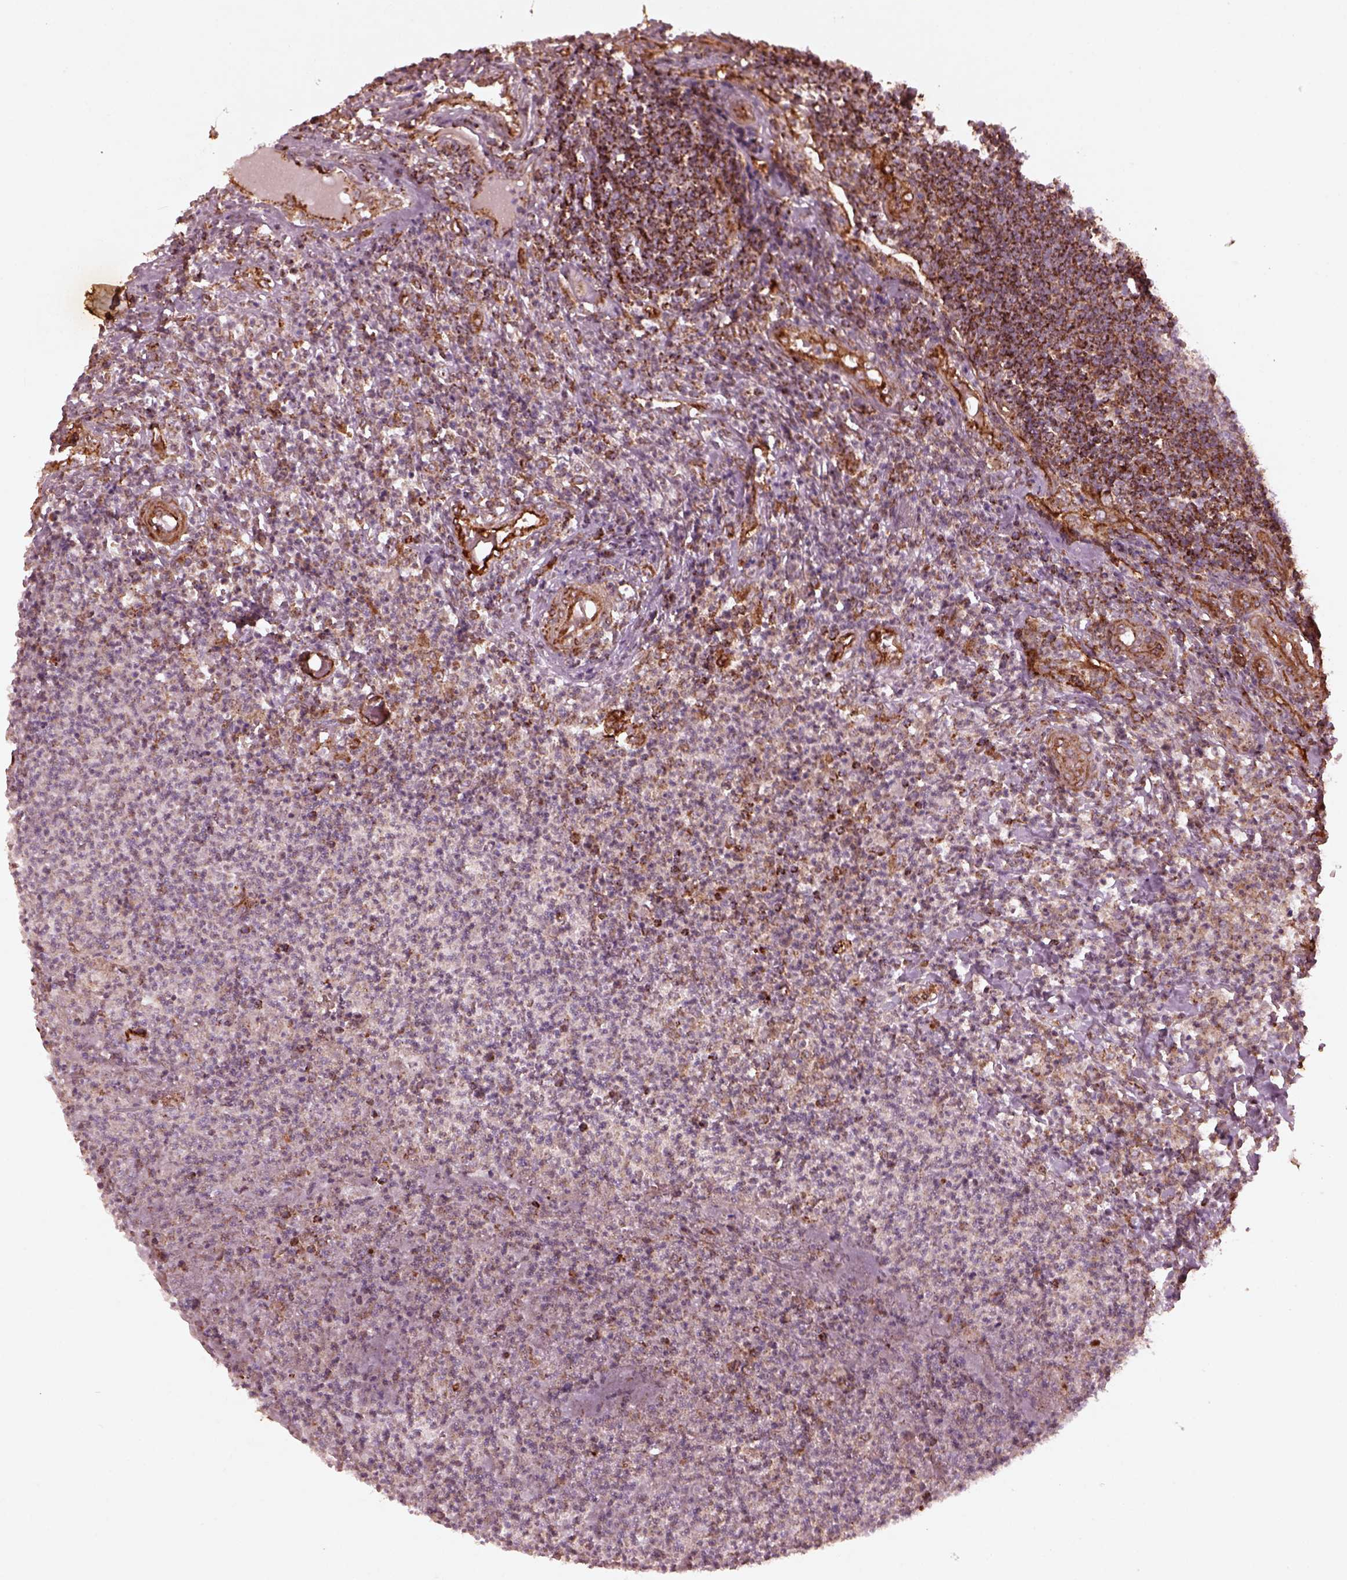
{"staining": {"intensity": "strong", "quantity": ">75%", "location": "cytoplasmic/membranous"}, "tissue": "appendix", "cell_type": "Glandular cells", "image_type": "normal", "snomed": [{"axis": "morphology", "description": "Normal tissue, NOS"}, {"axis": "morphology", "description": "Inflammation, NOS"}, {"axis": "topography", "description": "Appendix"}], "caption": "Protein expression analysis of unremarkable appendix displays strong cytoplasmic/membranous expression in about >75% of glandular cells.", "gene": "ENSG00000285130", "patient": {"sex": "male", "age": 16}}